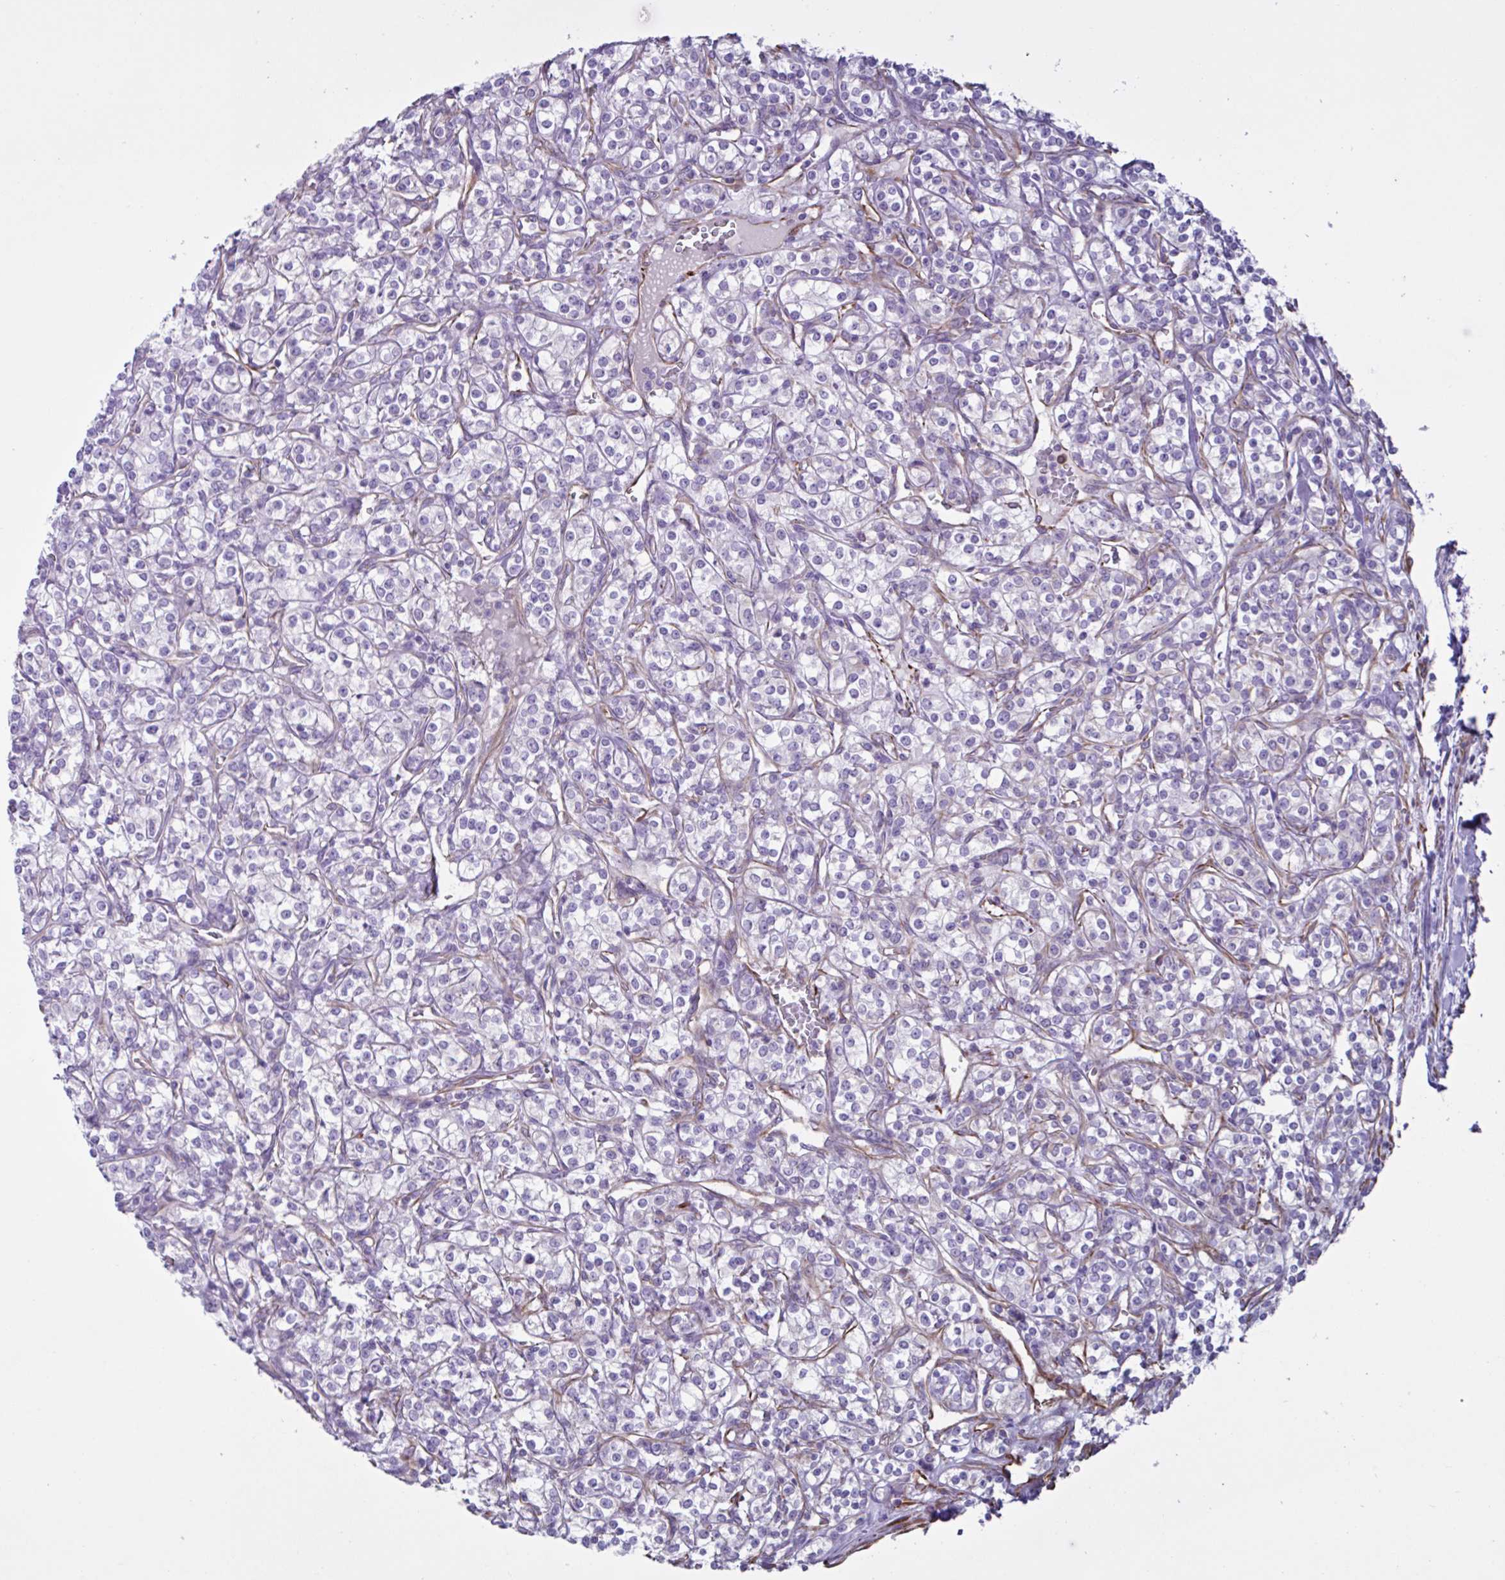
{"staining": {"intensity": "negative", "quantity": "none", "location": "none"}, "tissue": "renal cancer", "cell_type": "Tumor cells", "image_type": "cancer", "snomed": [{"axis": "morphology", "description": "Adenocarcinoma, NOS"}, {"axis": "topography", "description": "Kidney"}], "caption": "Tumor cells are negative for protein expression in human renal adenocarcinoma.", "gene": "TMEM86B", "patient": {"sex": "male", "age": 77}}